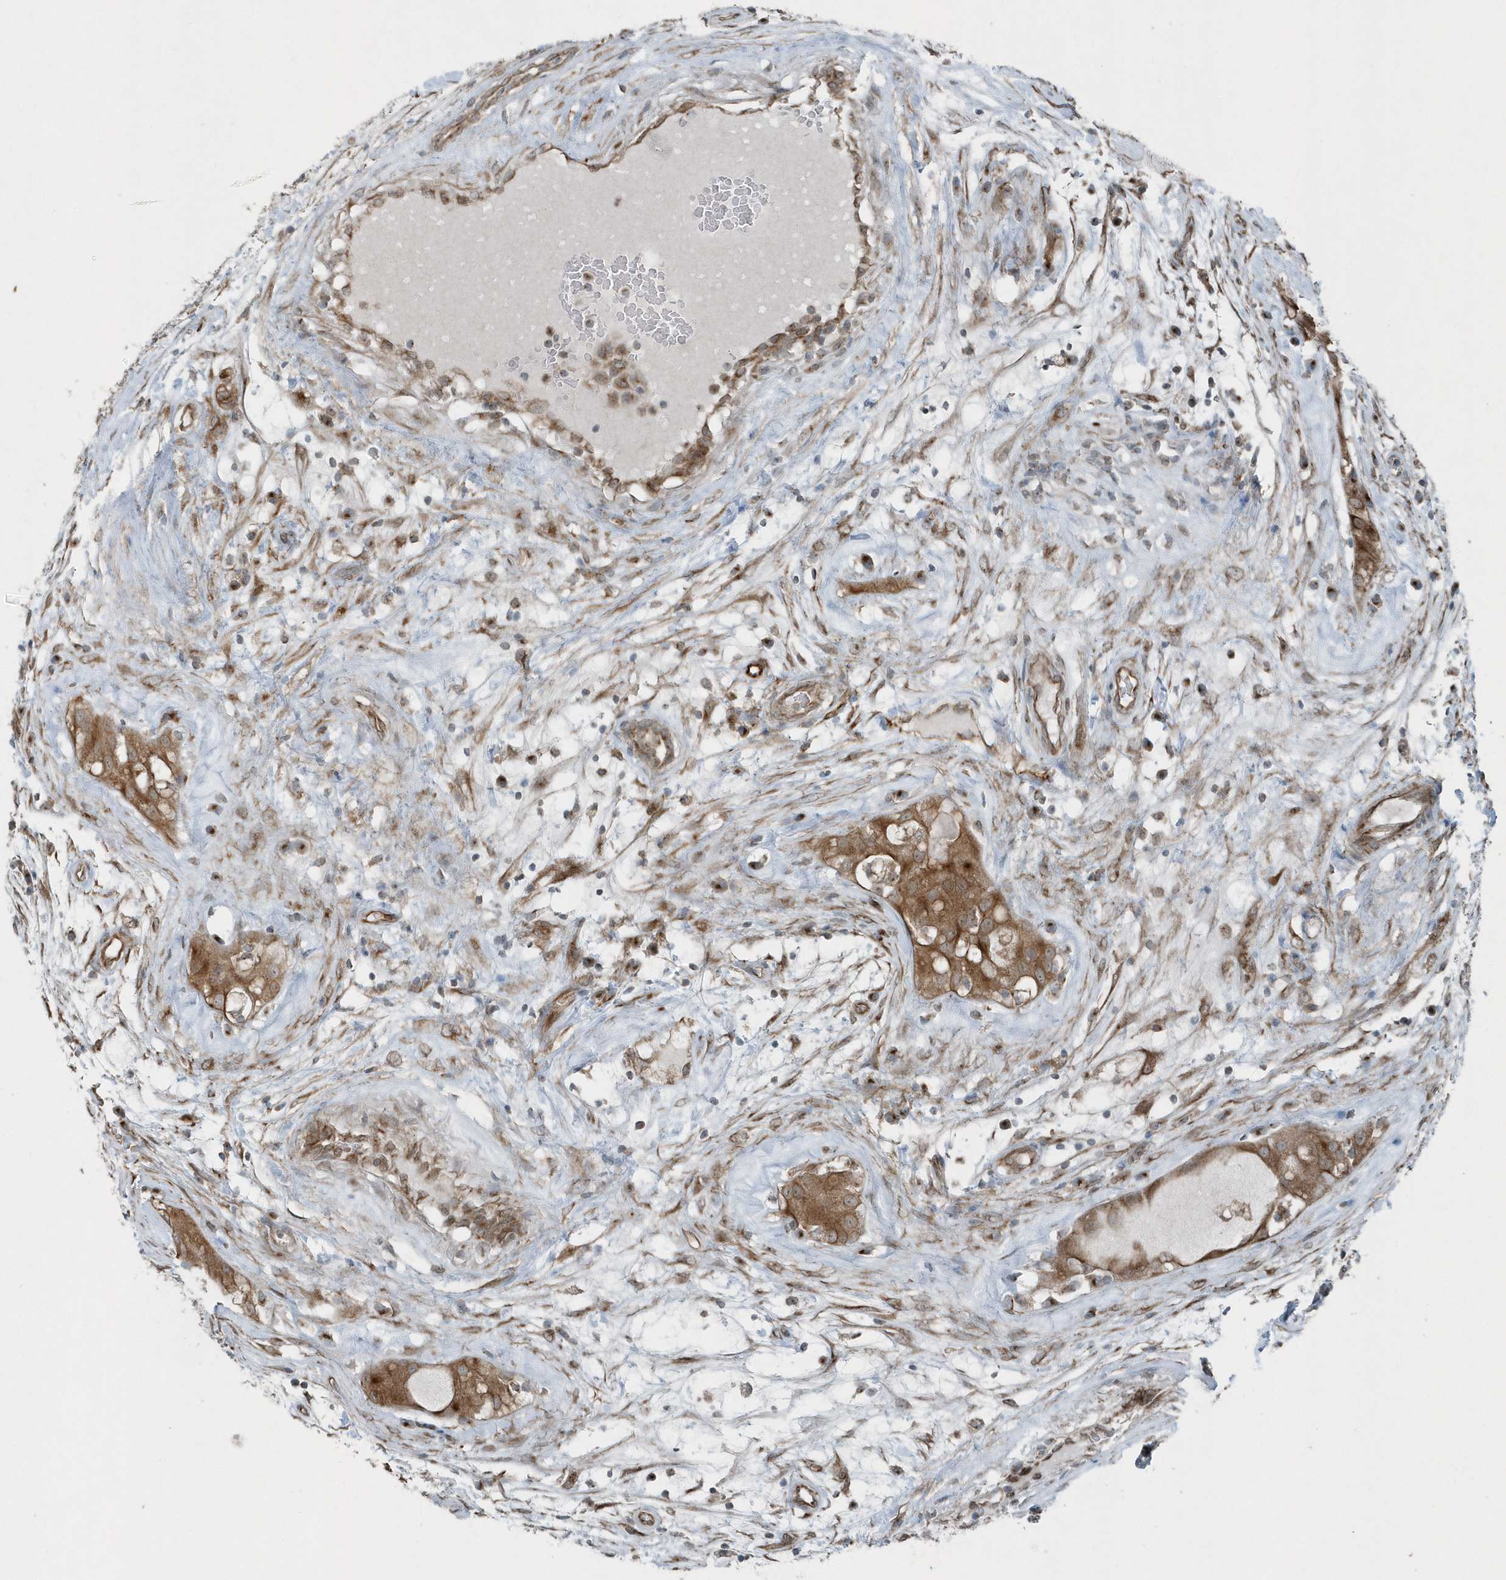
{"staining": {"intensity": "moderate", "quantity": ">75%", "location": "cytoplasmic/membranous"}, "tissue": "testis cancer", "cell_type": "Tumor cells", "image_type": "cancer", "snomed": [{"axis": "morphology", "description": "Seminoma, NOS"}, {"axis": "morphology", "description": "Carcinoma, Embryonal, NOS"}, {"axis": "topography", "description": "Testis"}], "caption": "A micrograph of testis cancer stained for a protein exhibits moderate cytoplasmic/membranous brown staining in tumor cells. (DAB (3,3'-diaminobenzidine) IHC with brightfield microscopy, high magnification).", "gene": "GCC2", "patient": {"sex": "male", "age": 28}}